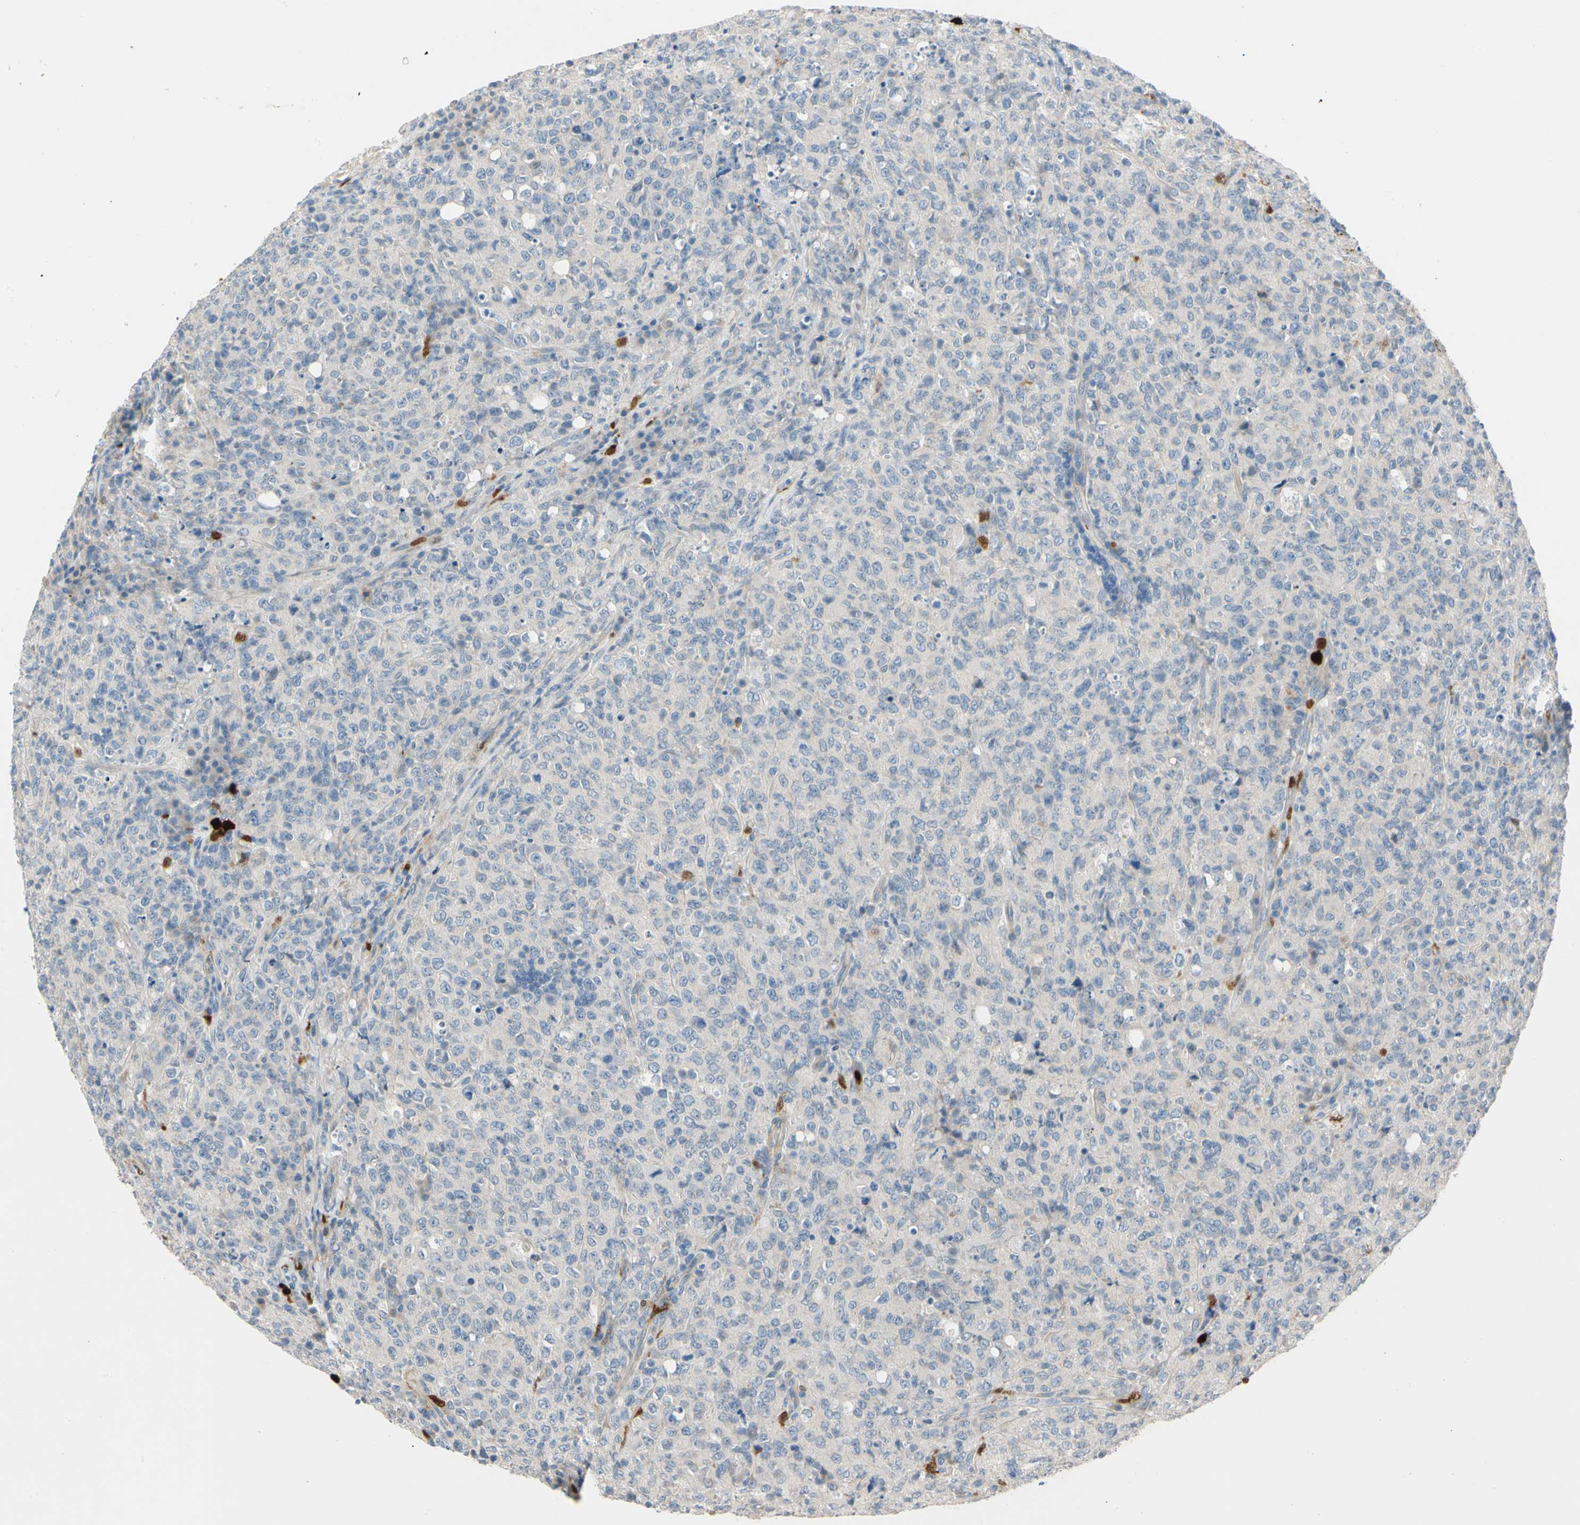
{"staining": {"intensity": "negative", "quantity": "none", "location": "none"}, "tissue": "lymphoma", "cell_type": "Tumor cells", "image_type": "cancer", "snomed": [{"axis": "morphology", "description": "Malignant lymphoma, non-Hodgkin's type, High grade"}, {"axis": "topography", "description": "Tonsil"}], "caption": "There is no significant staining in tumor cells of lymphoma. (Brightfield microscopy of DAB (3,3'-diaminobenzidine) immunohistochemistry (IHC) at high magnification).", "gene": "TRAF5", "patient": {"sex": "female", "age": 36}}